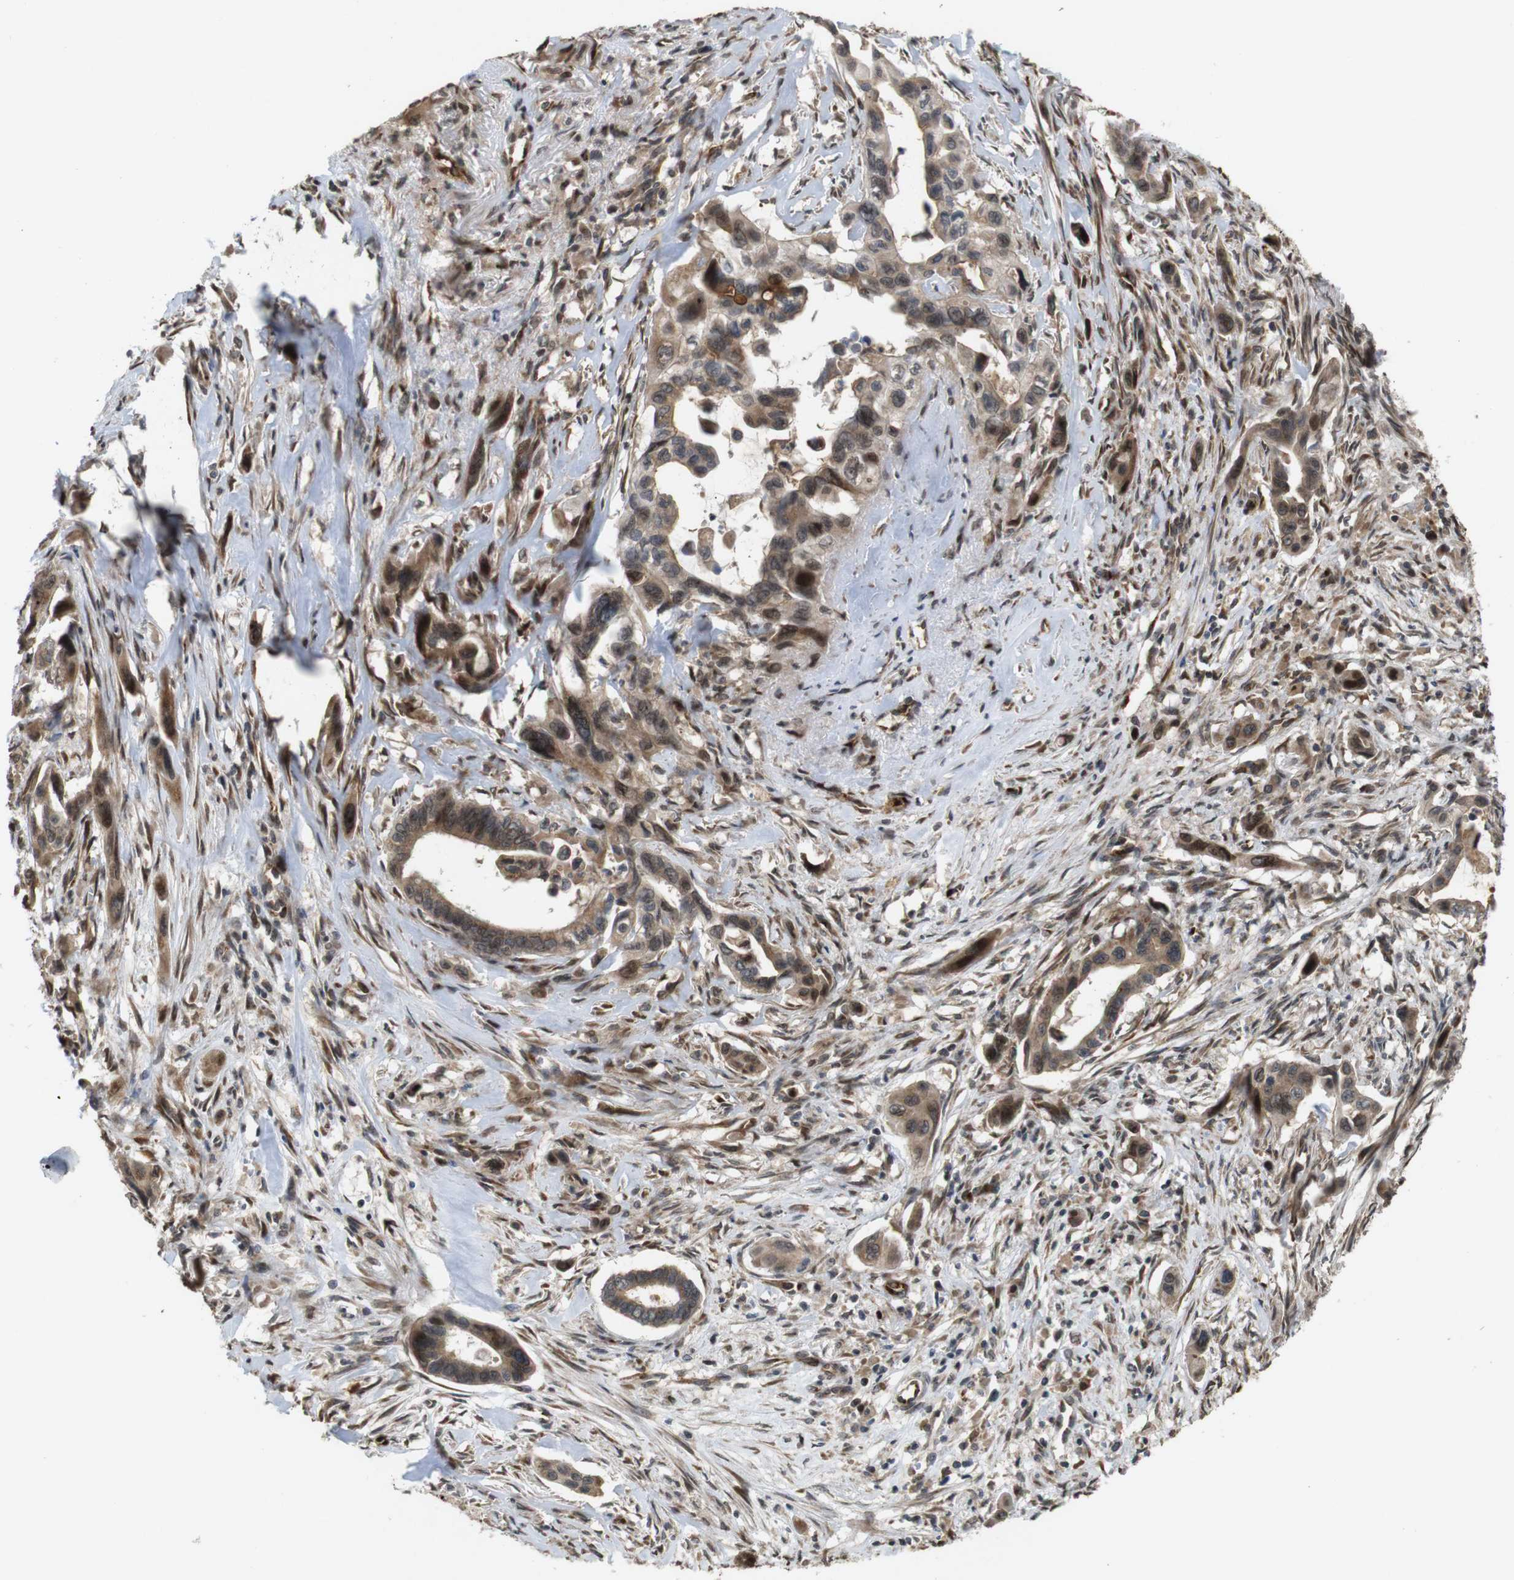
{"staining": {"intensity": "moderate", "quantity": ">75%", "location": "cytoplasmic/membranous"}, "tissue": "pancreatic cancer", "cell_type": "Tumor cells", "image_type": "cancer", "snomed": [{"axis": "morphology", "description": "Adenocarcinoma, NOS"}, {"axis": "topography", "description": "Pancreas"}], "caption": "This histopathology image exhibits immunohistochemistry staining of human pancreatic adenocarcinoma, with medium moderate cytoplasmic/membranous staining in about >75% of tumor cells.", "gene": "EFCAB14", "patient": {"sex": "male", "age": 73}}